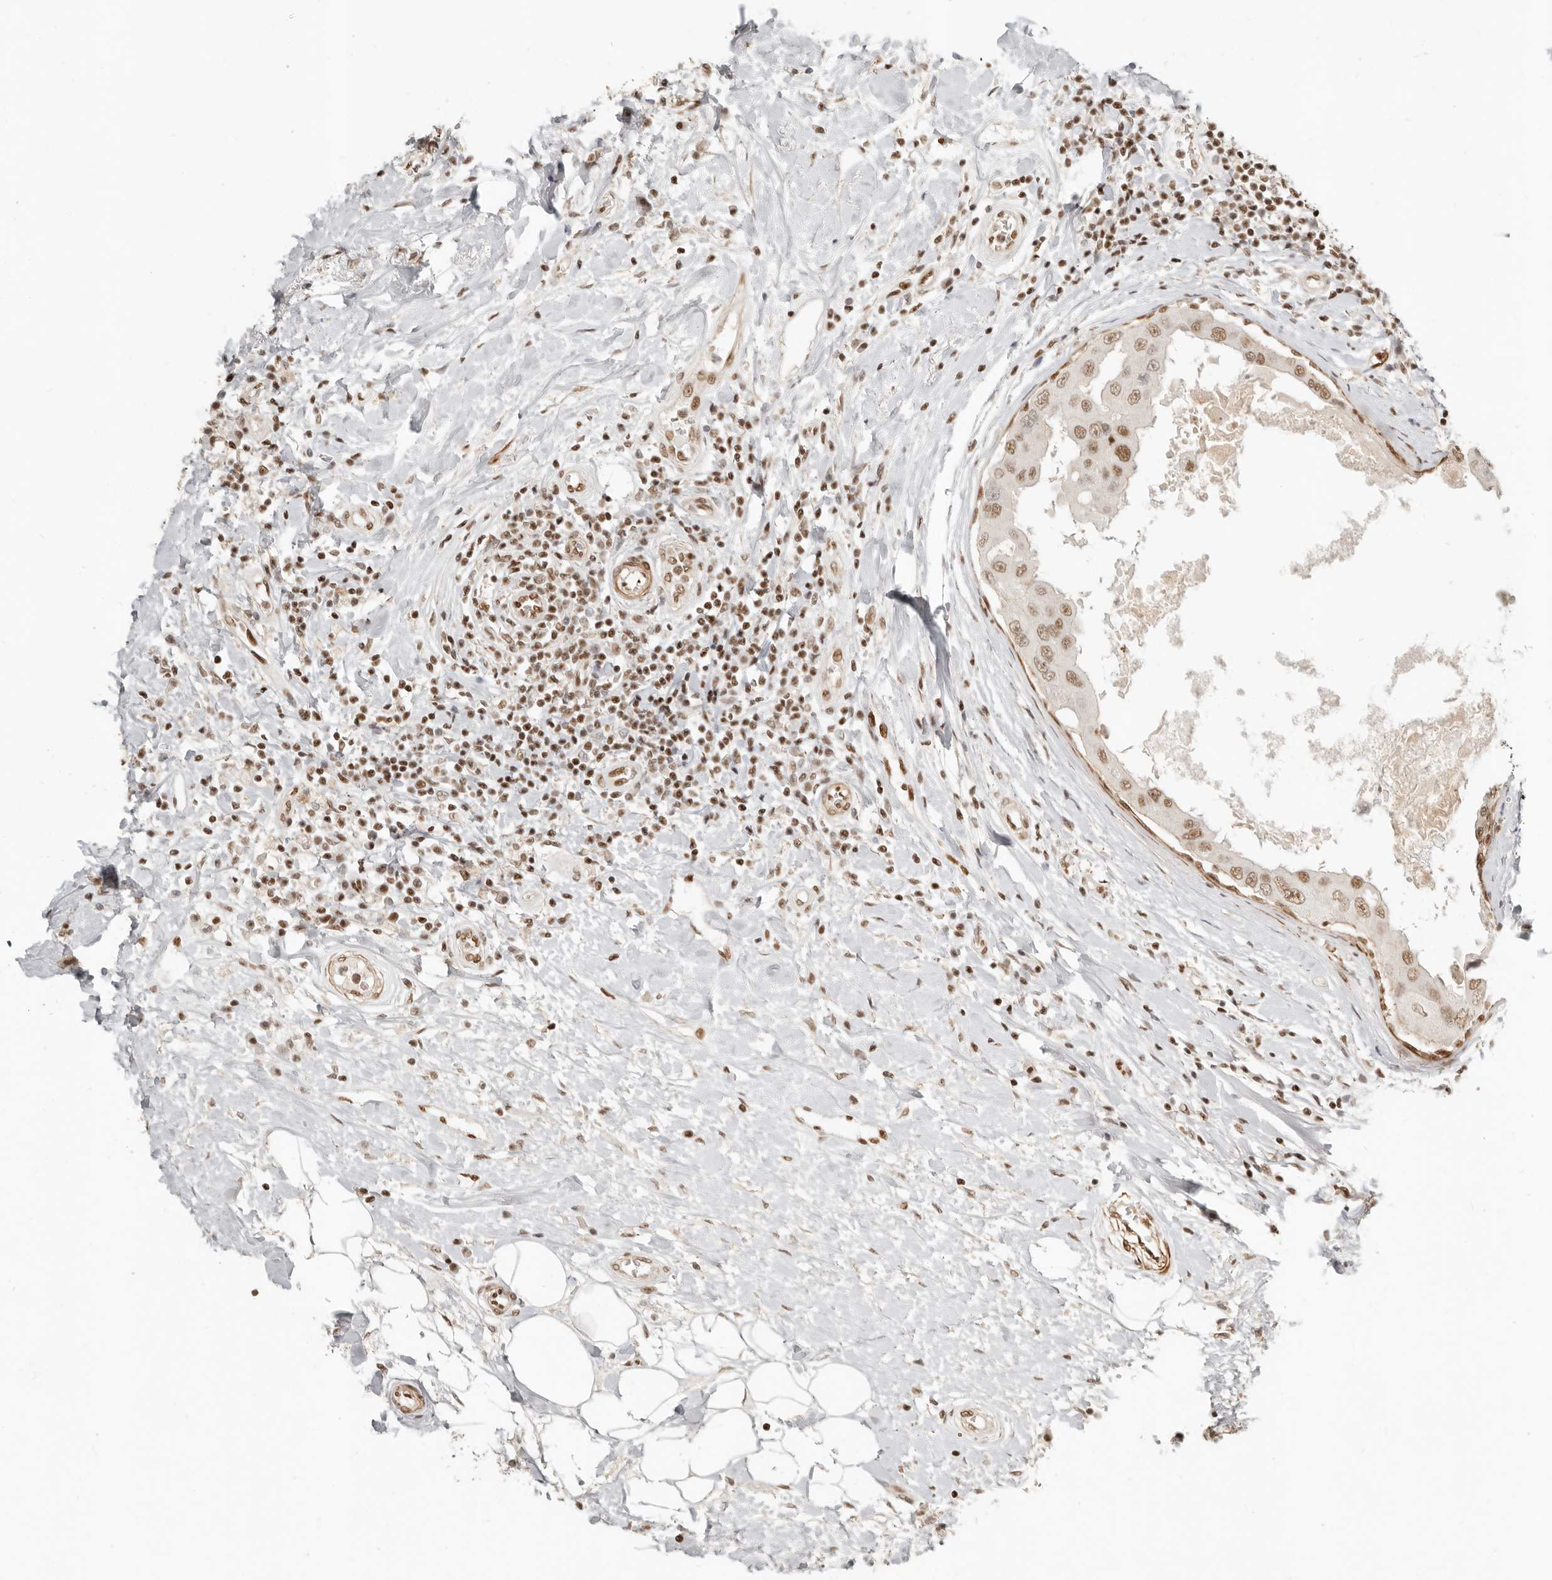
{"staining": {"intensity": "moderate", "quantity": ">75%", "location": "nuclear"}, "tissue": "breast cancer", "cell_type": "Tumor cells", "image_type": "cancer", "snomed": [{"axis": "morphology", "description": "Duct carcinoma"}, {"axis": "topography", "description": "Breast"}], "caption": "Protein analysis of breast invasive ductal carcinoma tissue demonstrates moderate nuclear staining in about >75% of tumor cells. Nuclei are stained in blue.", "gene": "GABPA", "patient": {"sex": "female", "age": 27}}